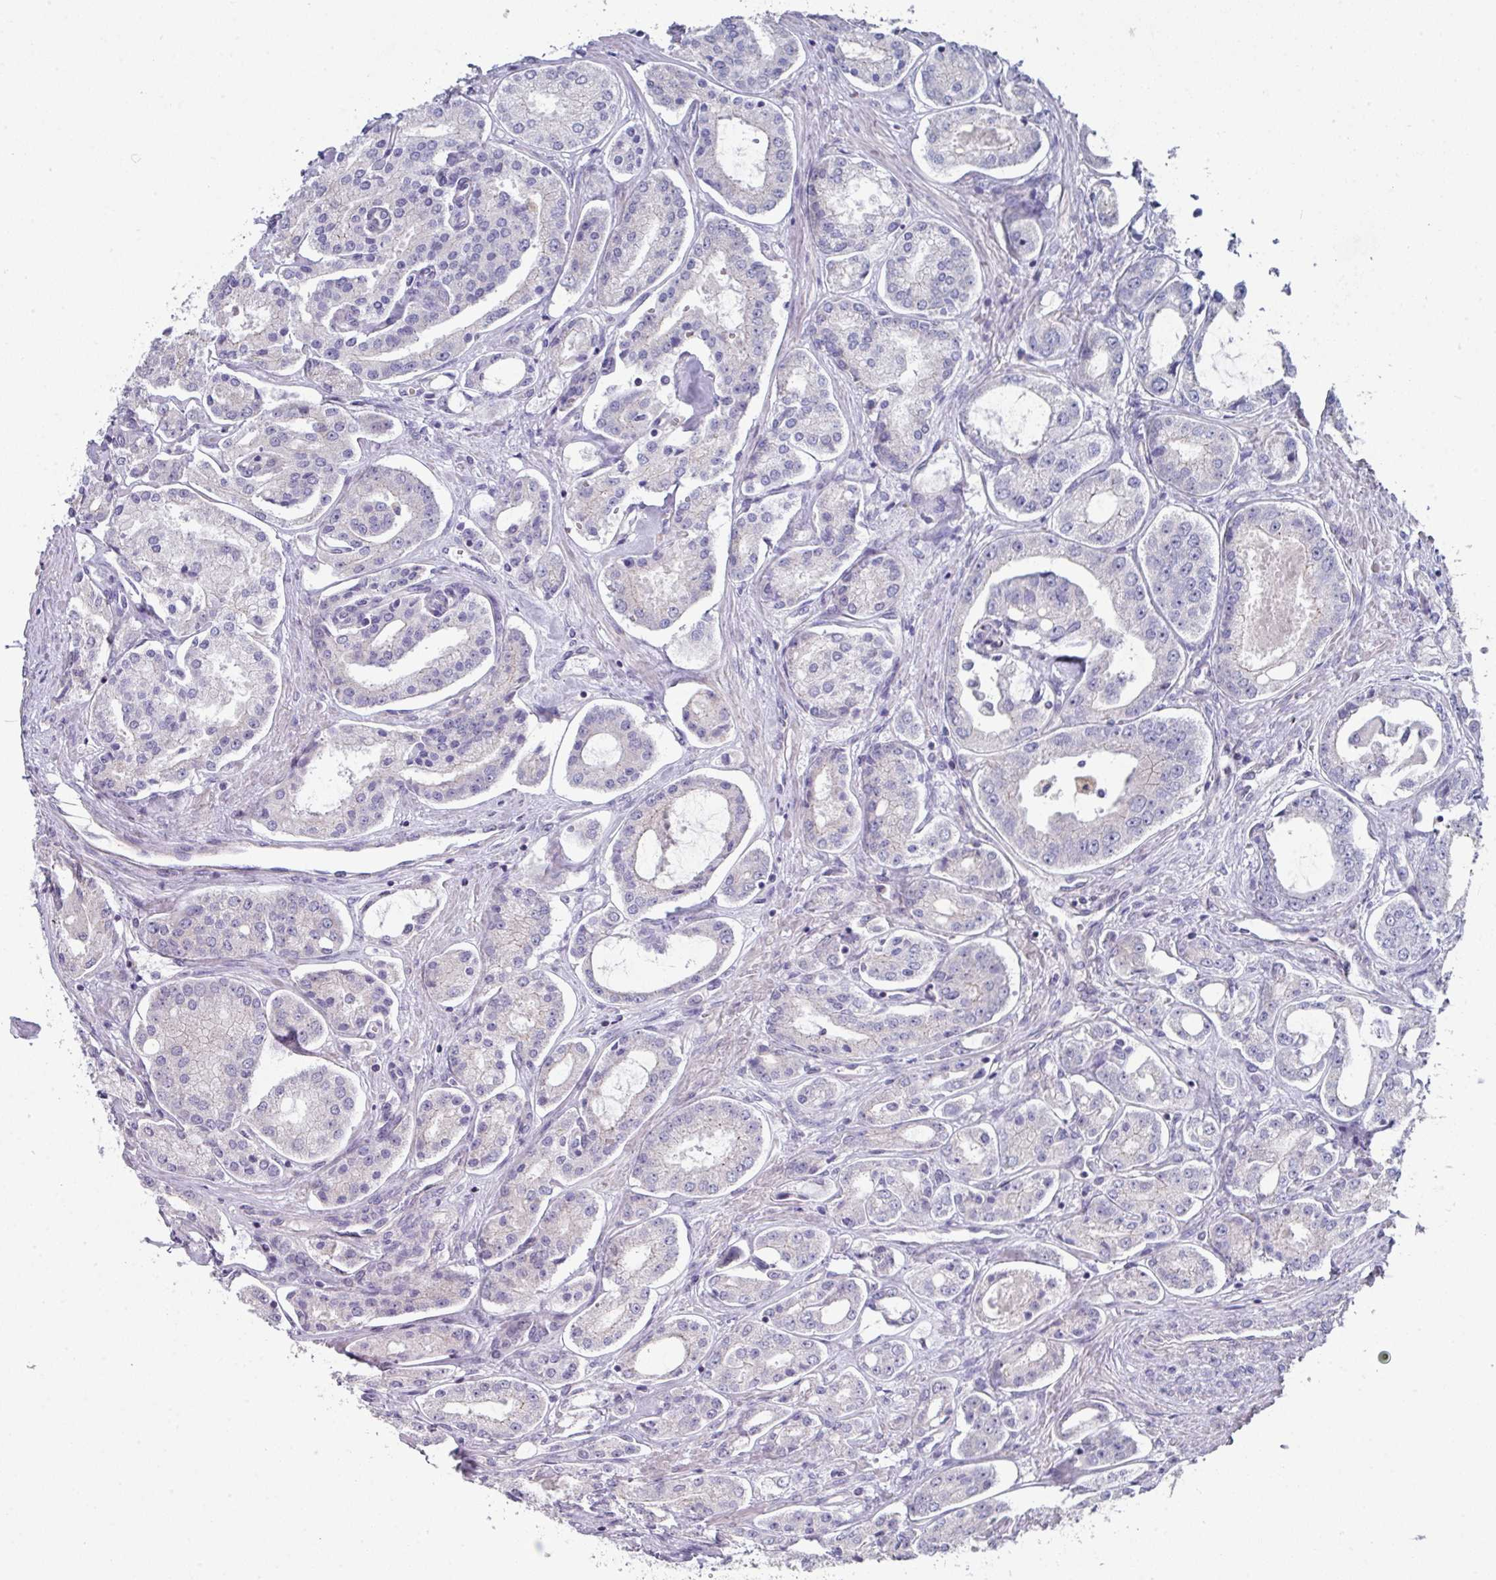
{"staining": {"intensity": "negative", "quantity": "none", "location": "none"}, "tissue": "prostate cancer", "cell_type": "Tumor cells", "image_type": "cancer", "snomed": [{"axis": "morphology", "description": "Adenocarcinoma, Low grade"}, {"axis": "topography", "description": "Prostate"}], "caption": "Prostate low-grade adenocarcinoma was stained to show a protein in brown. There is no significant staining in tumor cells. (DAB (3,3'-diaminobenzidine) IHC, high magnification).", "gene": "DCAF12L2", "patient": {"sex": "male", "age": 68}}